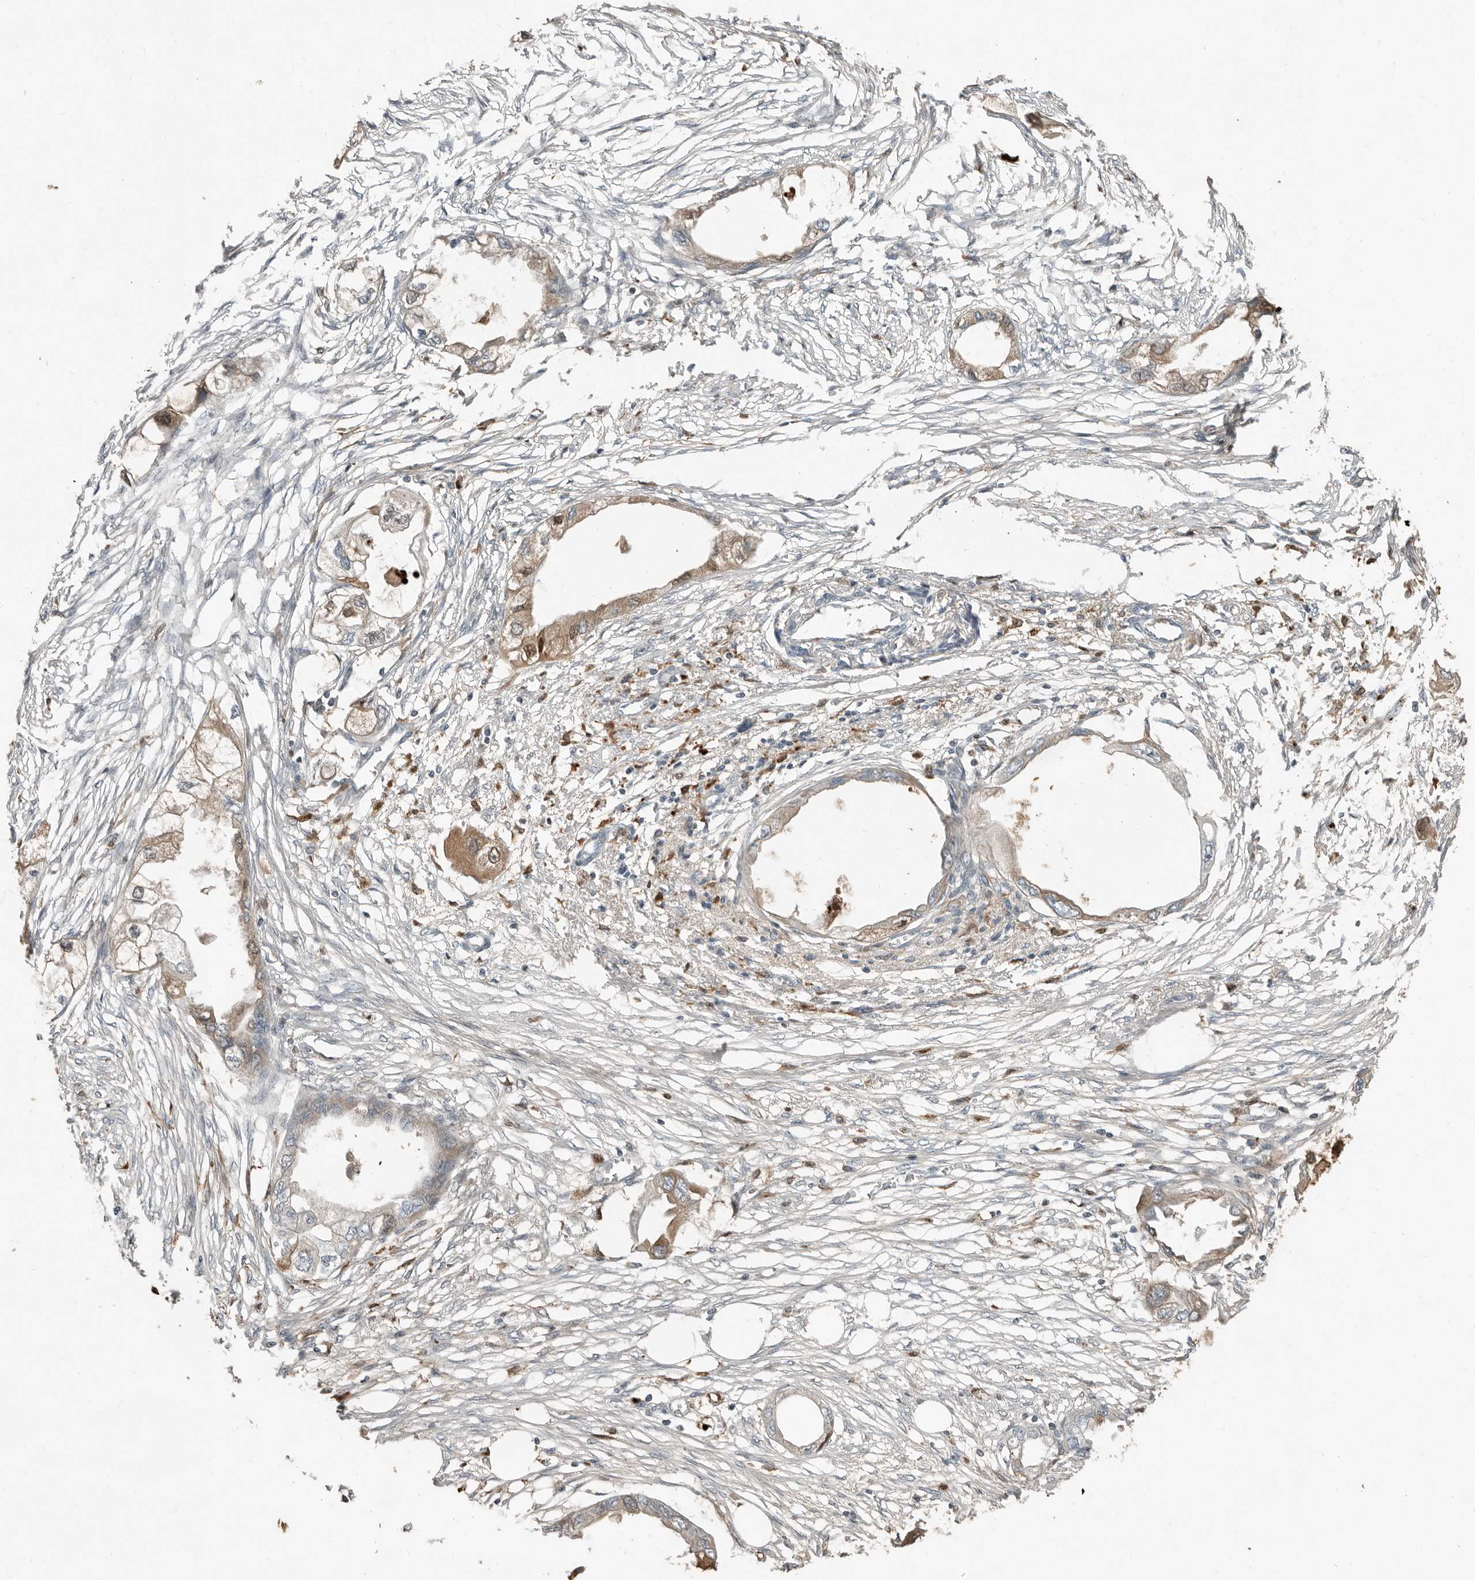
{"staining": {"intensity": "weak", "quantity": "25%-75%", "location": "cytoplasmic/membranous"}, "tissue": "endometrial cancer", "cell_type": "Tumor cells", "image_type": "cancer", "snomed": [{"axis": "morphology", "description": "Adenocarcinoma, NOS"}, {"axis": "morphology", "description": "Adenocarcinoma, metastatic, NOS"}, {"axis": "topography", "description": "Adipose tissue"}, {"axis": "topography", "description": "Endometrium"}], "caption": "The image exhibits immunohistochemical staining of adenocarcinoma (endometrial). There is weak cytoplasmic/membranous positivity is seen in about 25%-75% of tumor cells.", "gene": "KLHL38", "patient": {"sex": "female", "age": 67}}